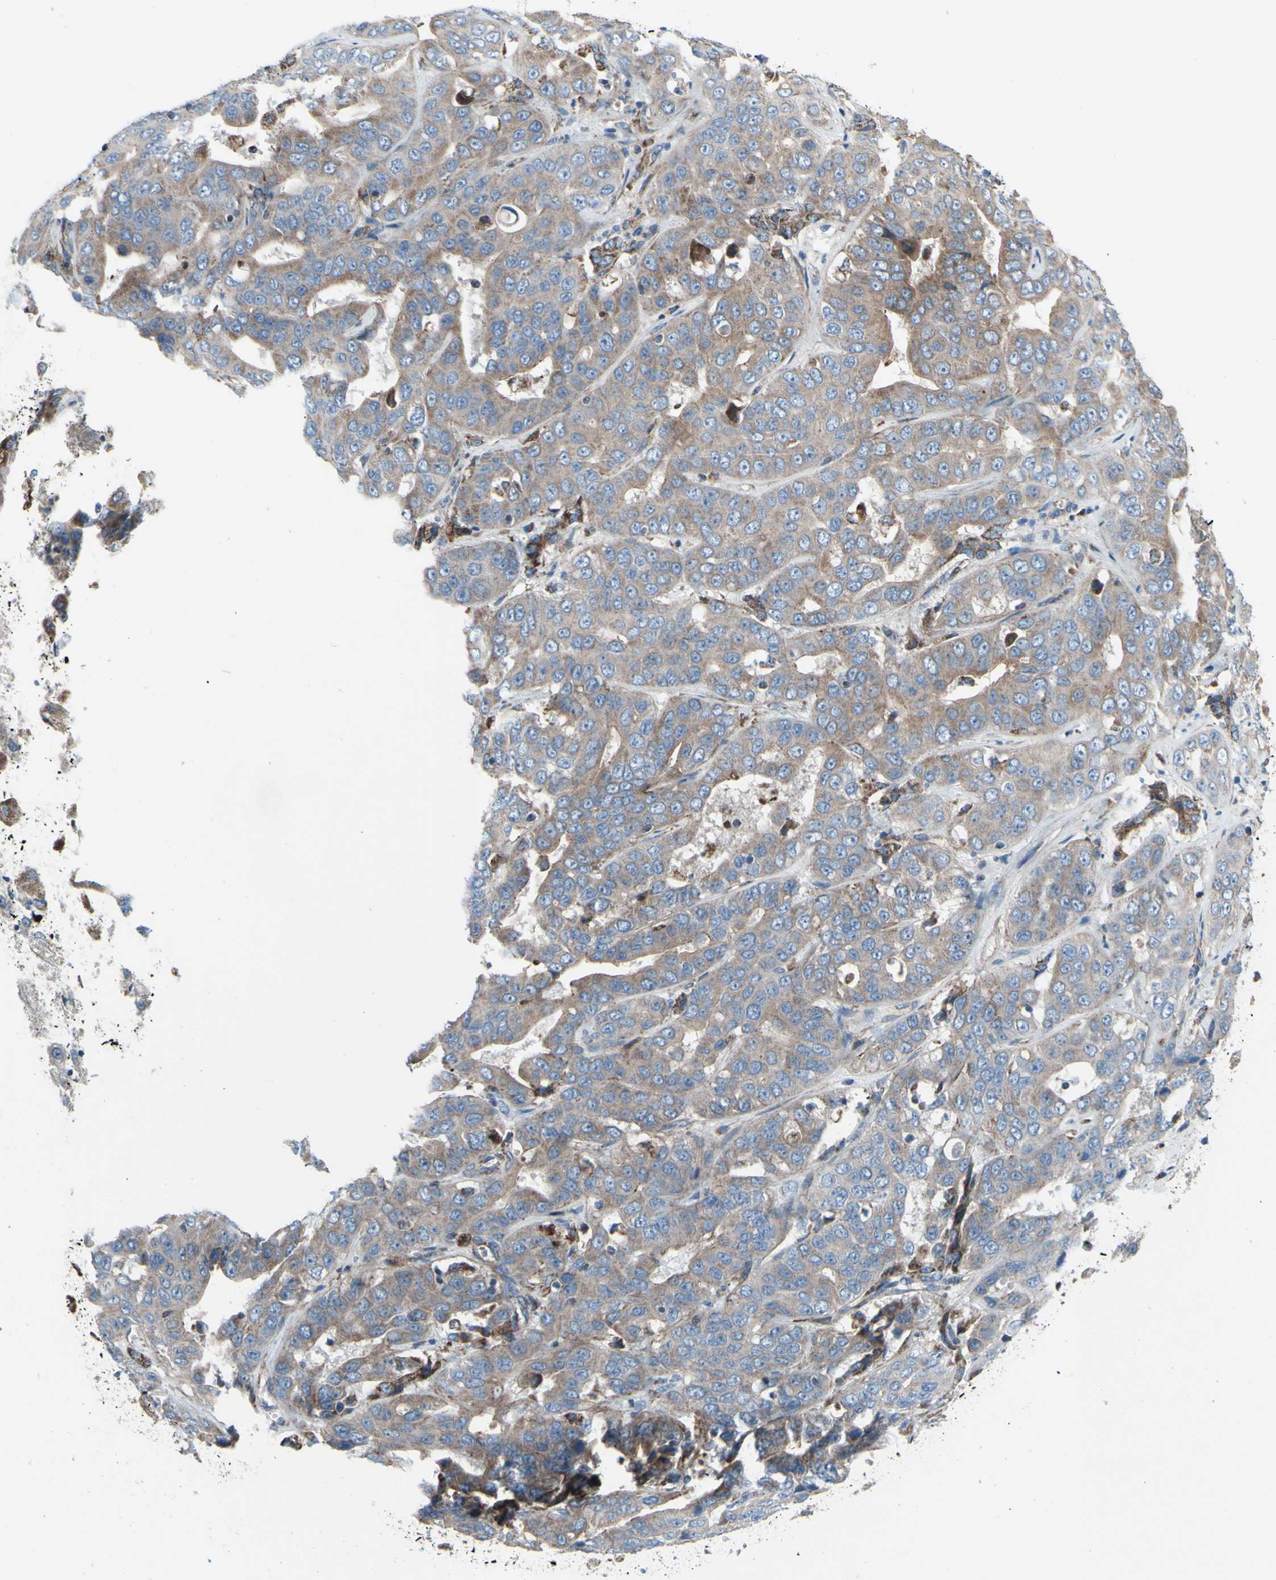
{"staining": {"intensity": "moderate", "quantity": ">75%", "location": "cytoplasmic/membranous"}, "tissue": "liver cancer", "cell_type": "Tumor cells", "image_type": "cancer", "snomed": [{"axis": "morphology", "description": "Cholangiocarcinoma"}, {"axis": "topography", "description": "Liver"}], "caption": "Cholangiocarcinoma (liver) tissue displays moderate cytoplasmic/membranous staining in approximately >75% of tumor cells, visualized by immunohistochemistry.", "gene": "EMC7", "patient": {"sex": "female", "age": 52}}